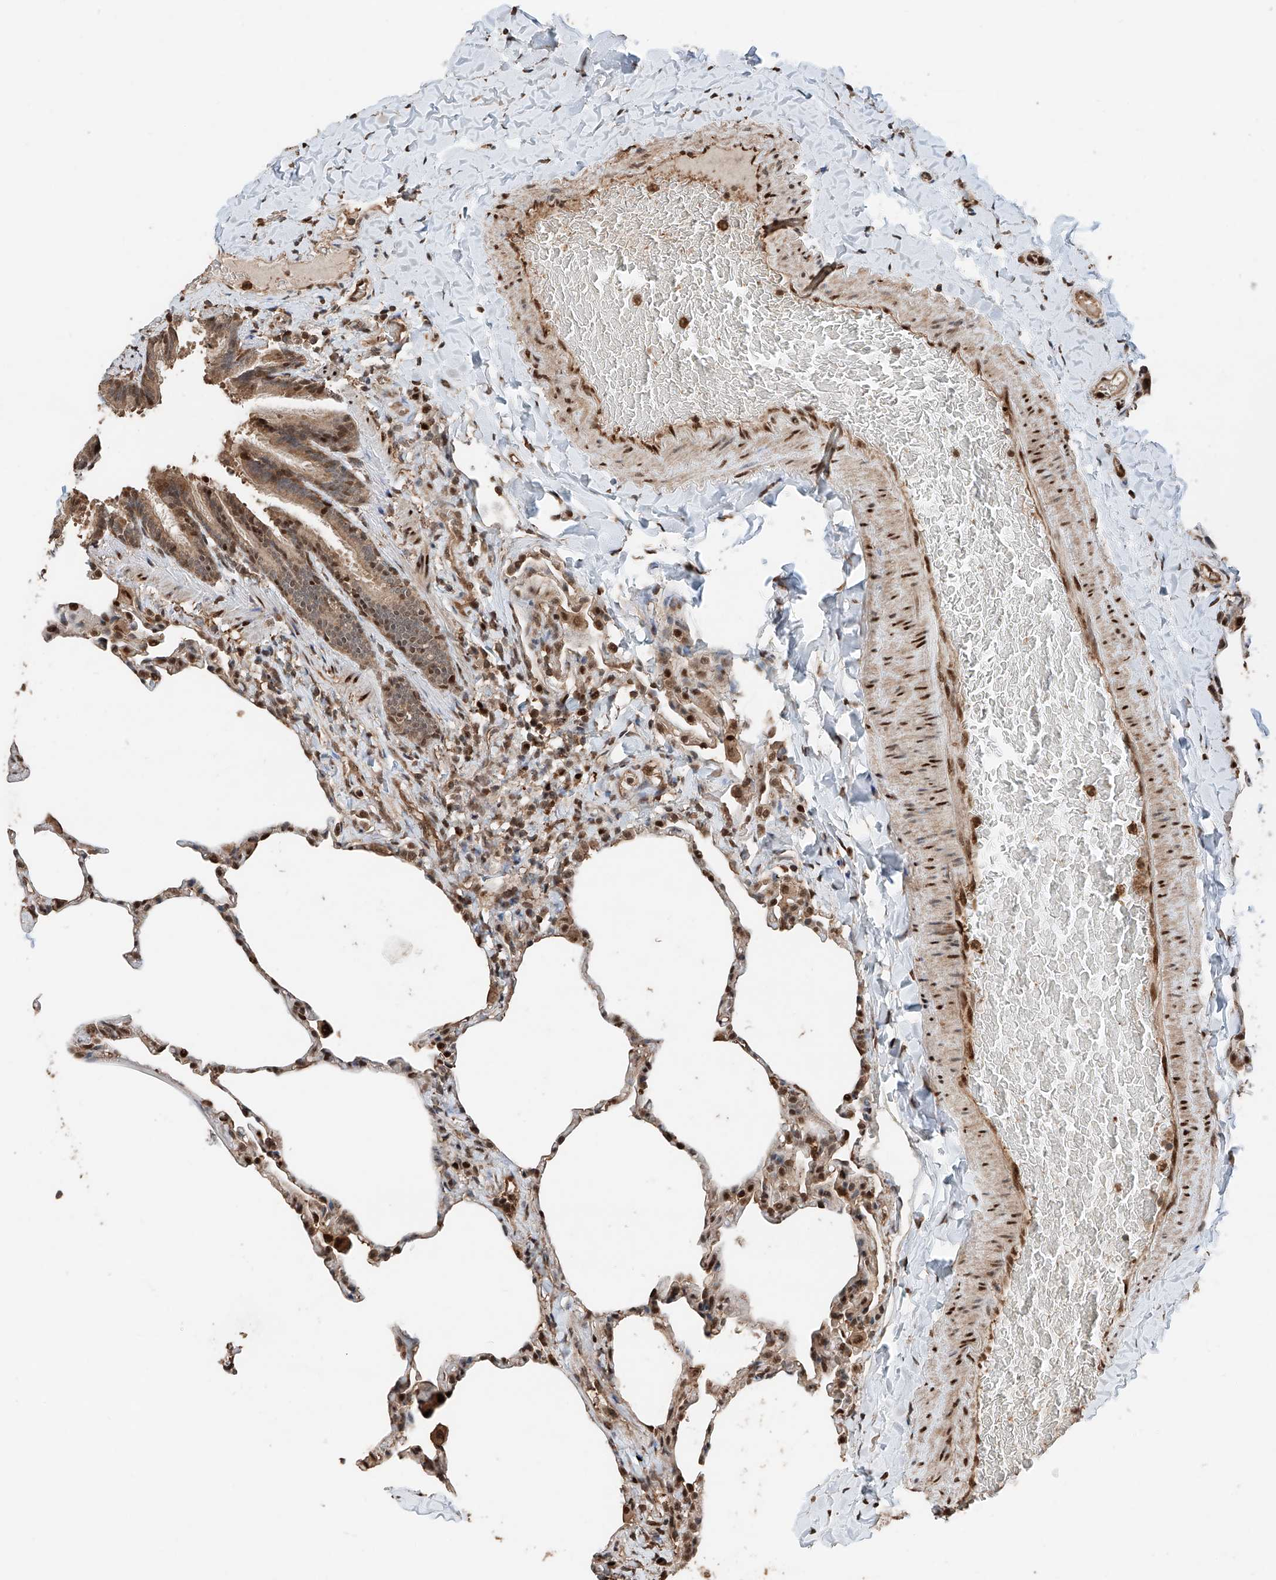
{"staining": {"intensity": "moderate", "quantity": "25%-75%", "location": "cytoplasmic/membranous,nuclear"}, "tissue": "lung", "cell_type": "Alveolar cells", "image_type": "normal", "snomed": [{"axis": "morphology", "description": "Normal tissue, NOS"}, {"axis": "topography", "description": "Lung"}], "caption": "Immunohistochemistry (IHC) staining of normal lung, which displays medium levels of moderate cytoplasmic/membranous,nuclear staining in about 25%-75% of alveolar cells indicating moderate cytoplasmic/membranous,nuclear protein staining. The staining was performed using DAB (3,3'-diaminobenzidine) (brown) for protein detection and nuclei were counterstained in hematoxylin (blue).", "gene": "RMND1", "patient": {"sex": "male", "age": 20}}